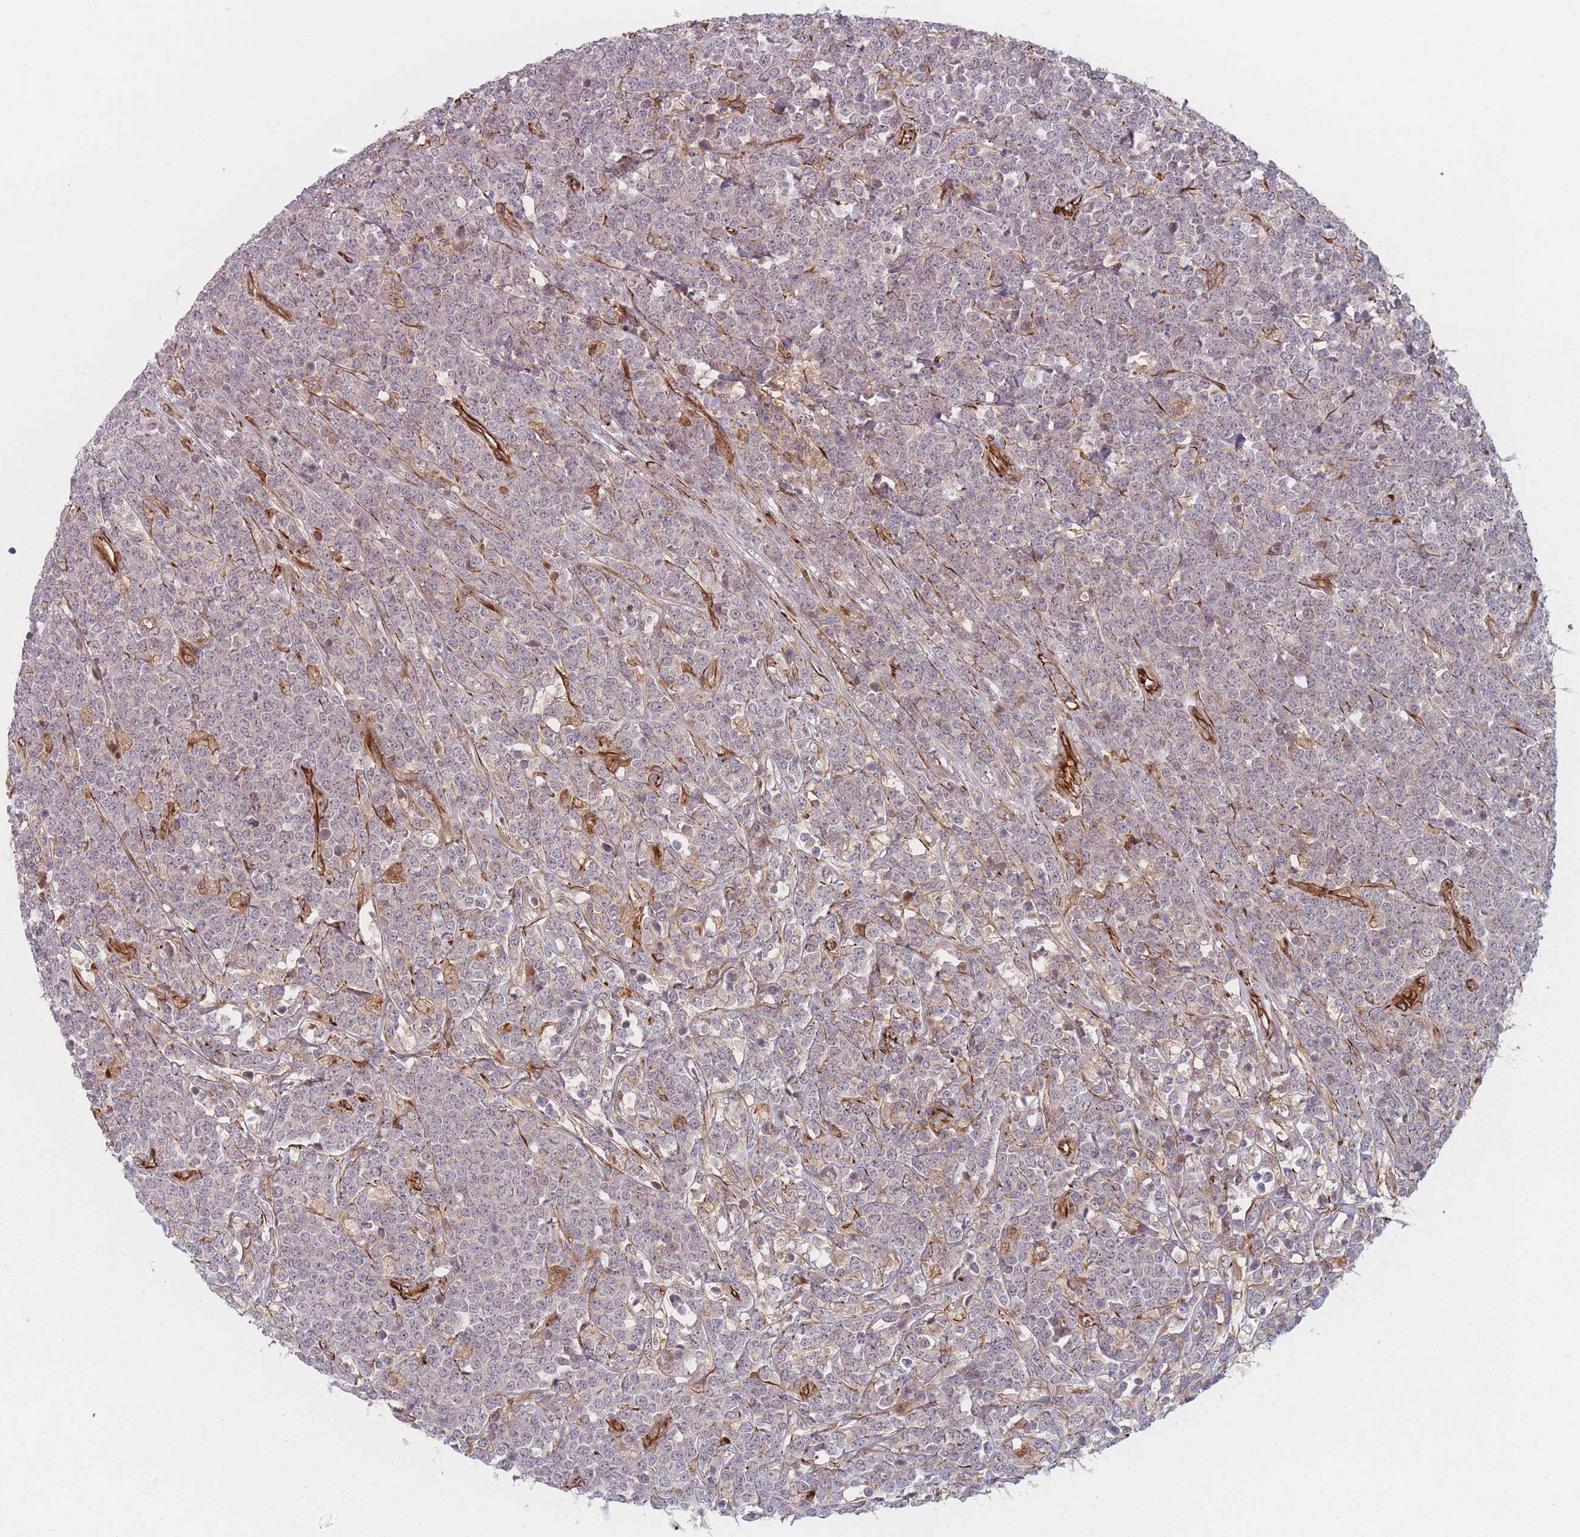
{"staining": {"intensity": "negative", "quantity": "none", "location": "none"}, "tissue": "lymphoma", "cell_type": "Tumor cells", "image_type": "cancer", "snomed": [{"axis": "morphology", "description": "Malignant lymphoma, non-Hodgkin's type, High grade"}, {"axis": "topography", "description": "Small intestine"}], "caption": "Tumor cells show no significant staining in lymphoma.", "gene": "EEF1AKMT2", "patient": {"sex": "male", "age": 8}}